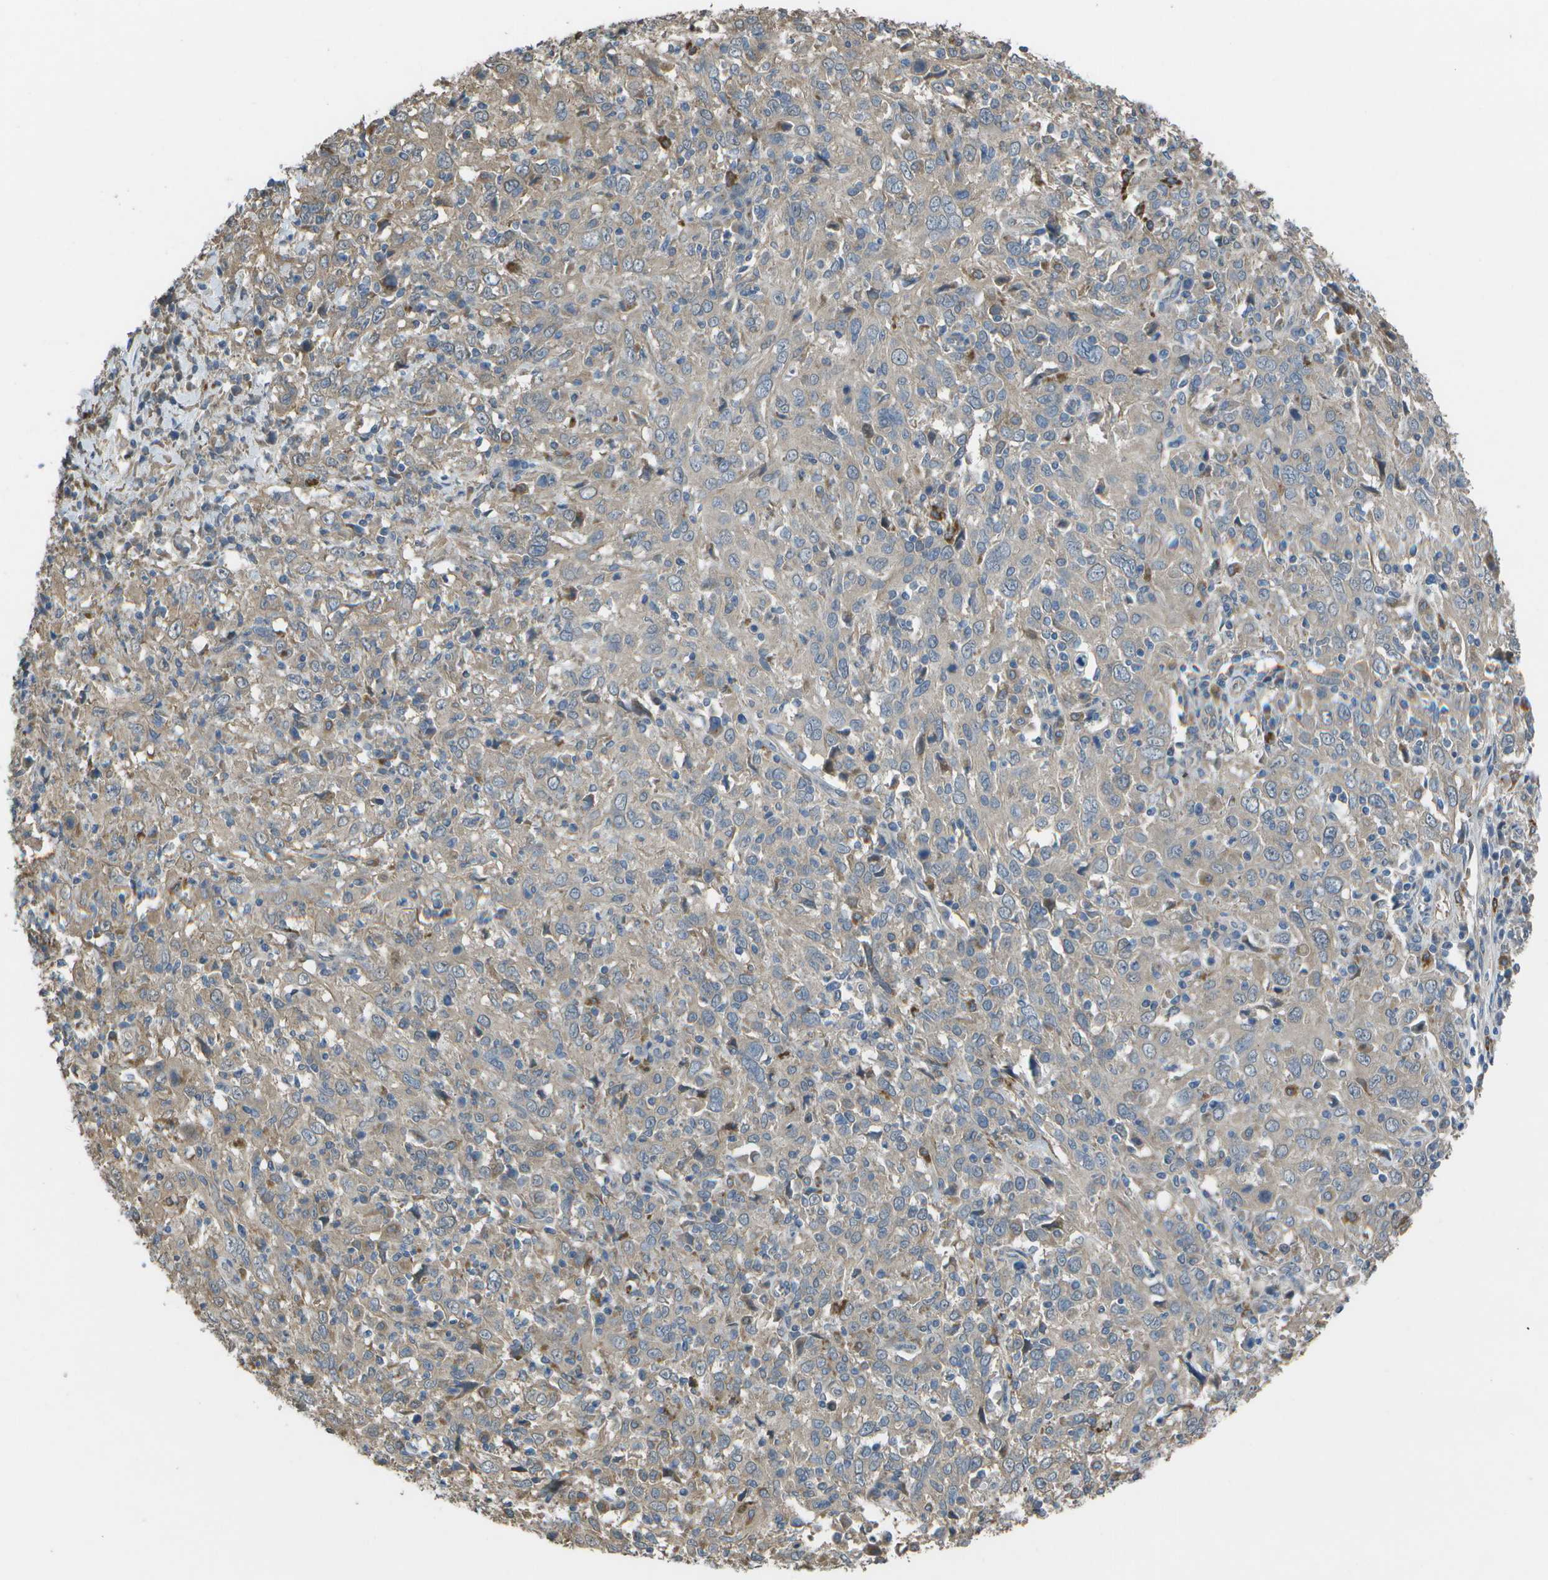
{"staining": {"intensity": "weak", "quantity": "25%-75%", "location": "cytoplasmic/membranous"}, "tissue": "cervical cancer", "cell_type": "Tumor cells", "image_type": "cancer", "snomed": [{"axis": "morphology", "description": "Squamous cell carcinoma, NOS"}, {"axis": "topography", "description": "Cervix"}], "caption": "Human cervical cancer (squamous cell carcinoma) stained for a protein (brown) demonstrates weak cytoplasmic/membranous positive expression in about 25%-75% of tumor cells.", "gene": "CLNS1A", "patient": {"sex": "female", "age": 46}}